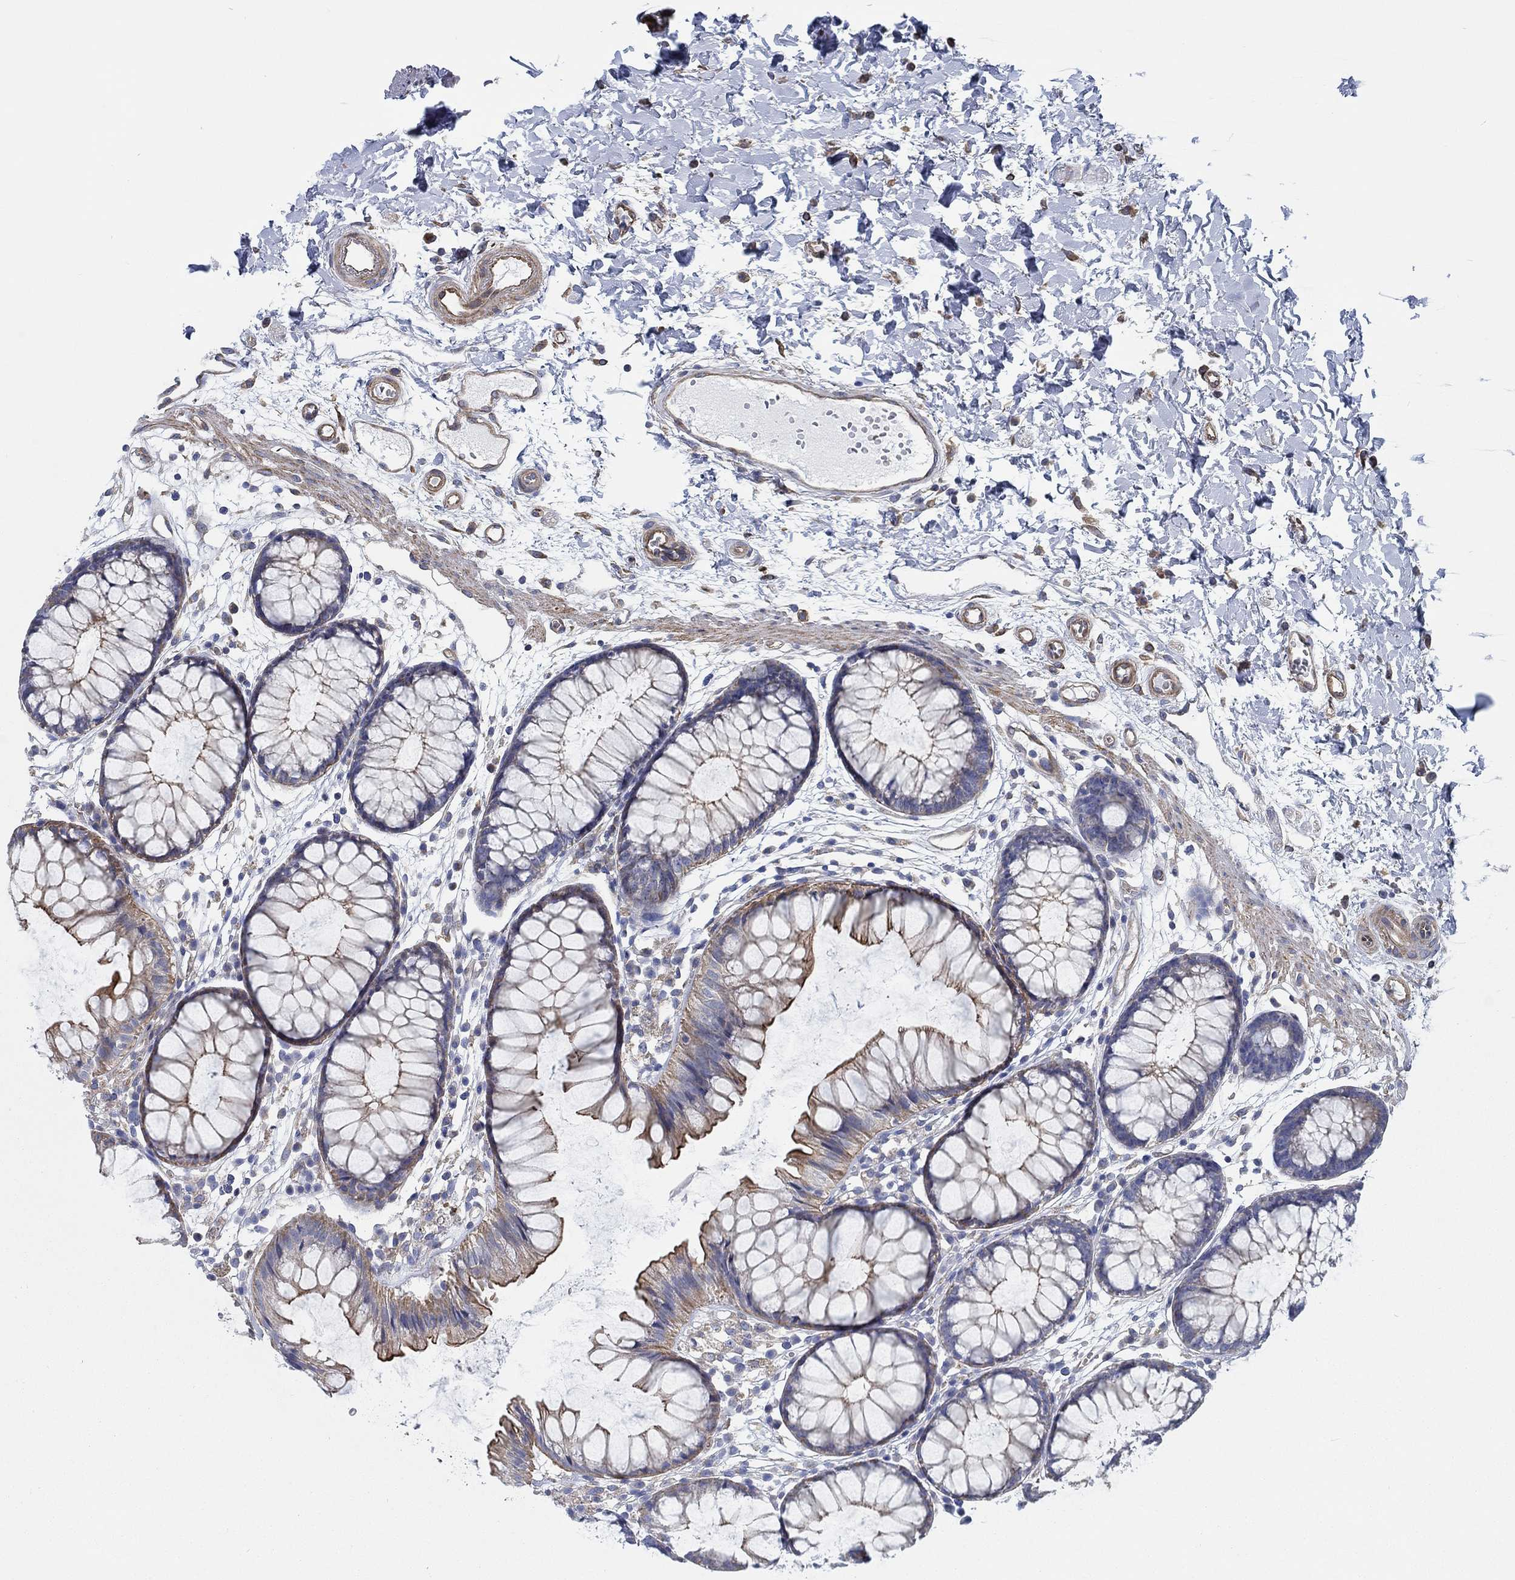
{"staining": {"intensity": "moderate", "quantity": "25%-75%", "location": "cytoplasmic/membranous"}, "tissue": "colon", "cell_type": "Endothelial cells", "image_type": "normal", "snomed": [{"axis": "morphology", "description": "Normal tissue, NOS"}, {"axis": "morphology", "description": "Adenocarcinoma, NOS"}, {"axis": "topography", "description": "Colon"}], "caption": "This micrograph displays benign colon stained with immunohistochemistry to label a protein in brown. The cytoplasmic/membranous of endothelial cells show moderate positivity for the protein. Nuclei are counter-stained blue.", "gene": "FMN1", "patient": {"sex": "male", "age": 65}}